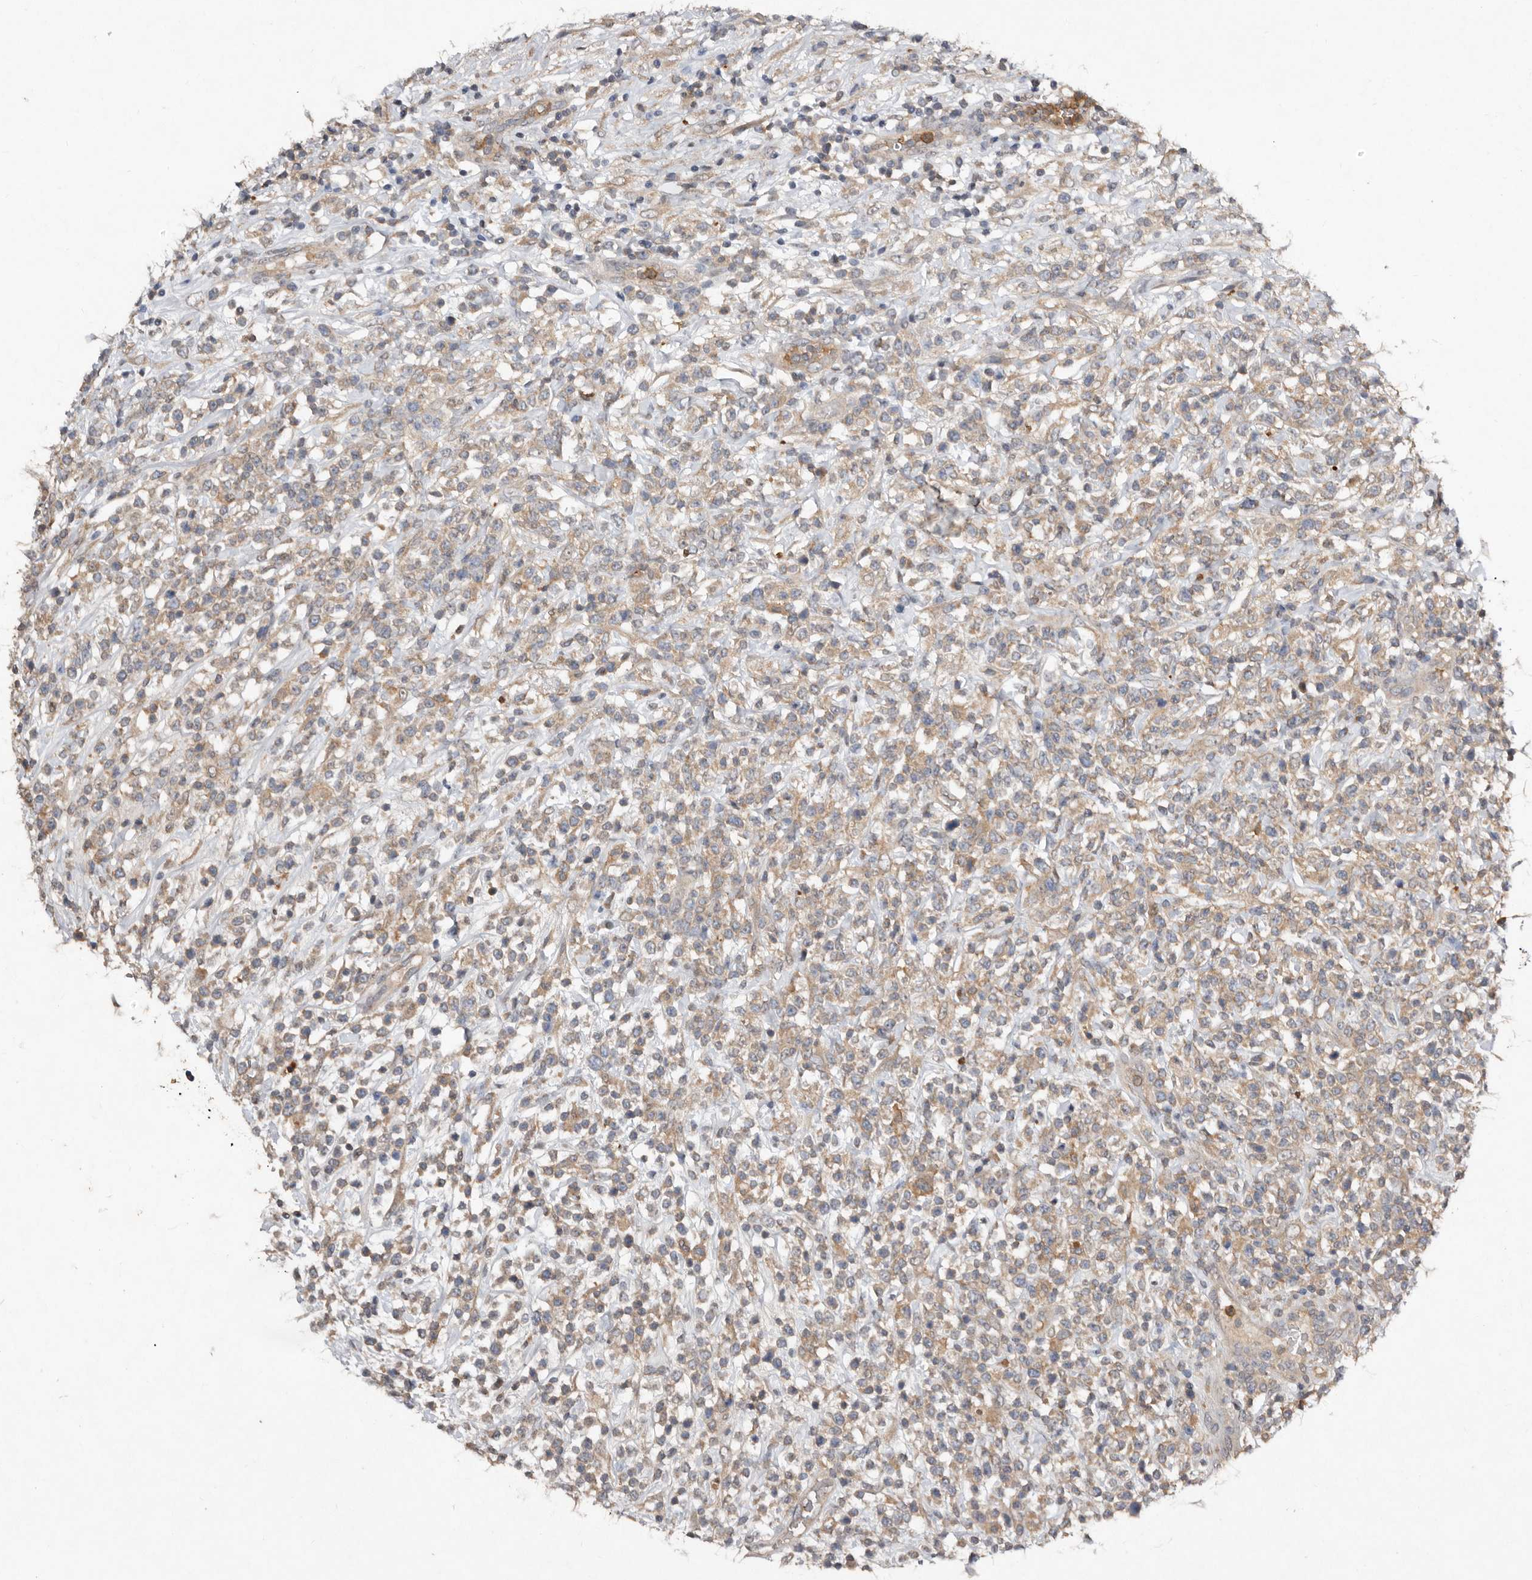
{"staining": {"intensity": "weak", "quantity": "25%-75%", "location": "cytoplasmic/membranous"}, "tissue": "lymphoma", "cell_type": "Tumor cells", "image_type": "cancer", "snomed": [{"axis": "morphology", "description": "Malignant lymphoma, non-Hodgkin's type, High grade"}, {"axis": "topography", "description": "Colon"}], "caption": "Immunohistochemistry (DAB) staining of human malignant lymphoma, non-Hodgkin's type (high-grade) shows weak cytoplasmic/membranous protein expression in approximately 25%-75% of tumor cells.", "gene": "EDEM1", "patient": {"sex": "female", "age": 53}}